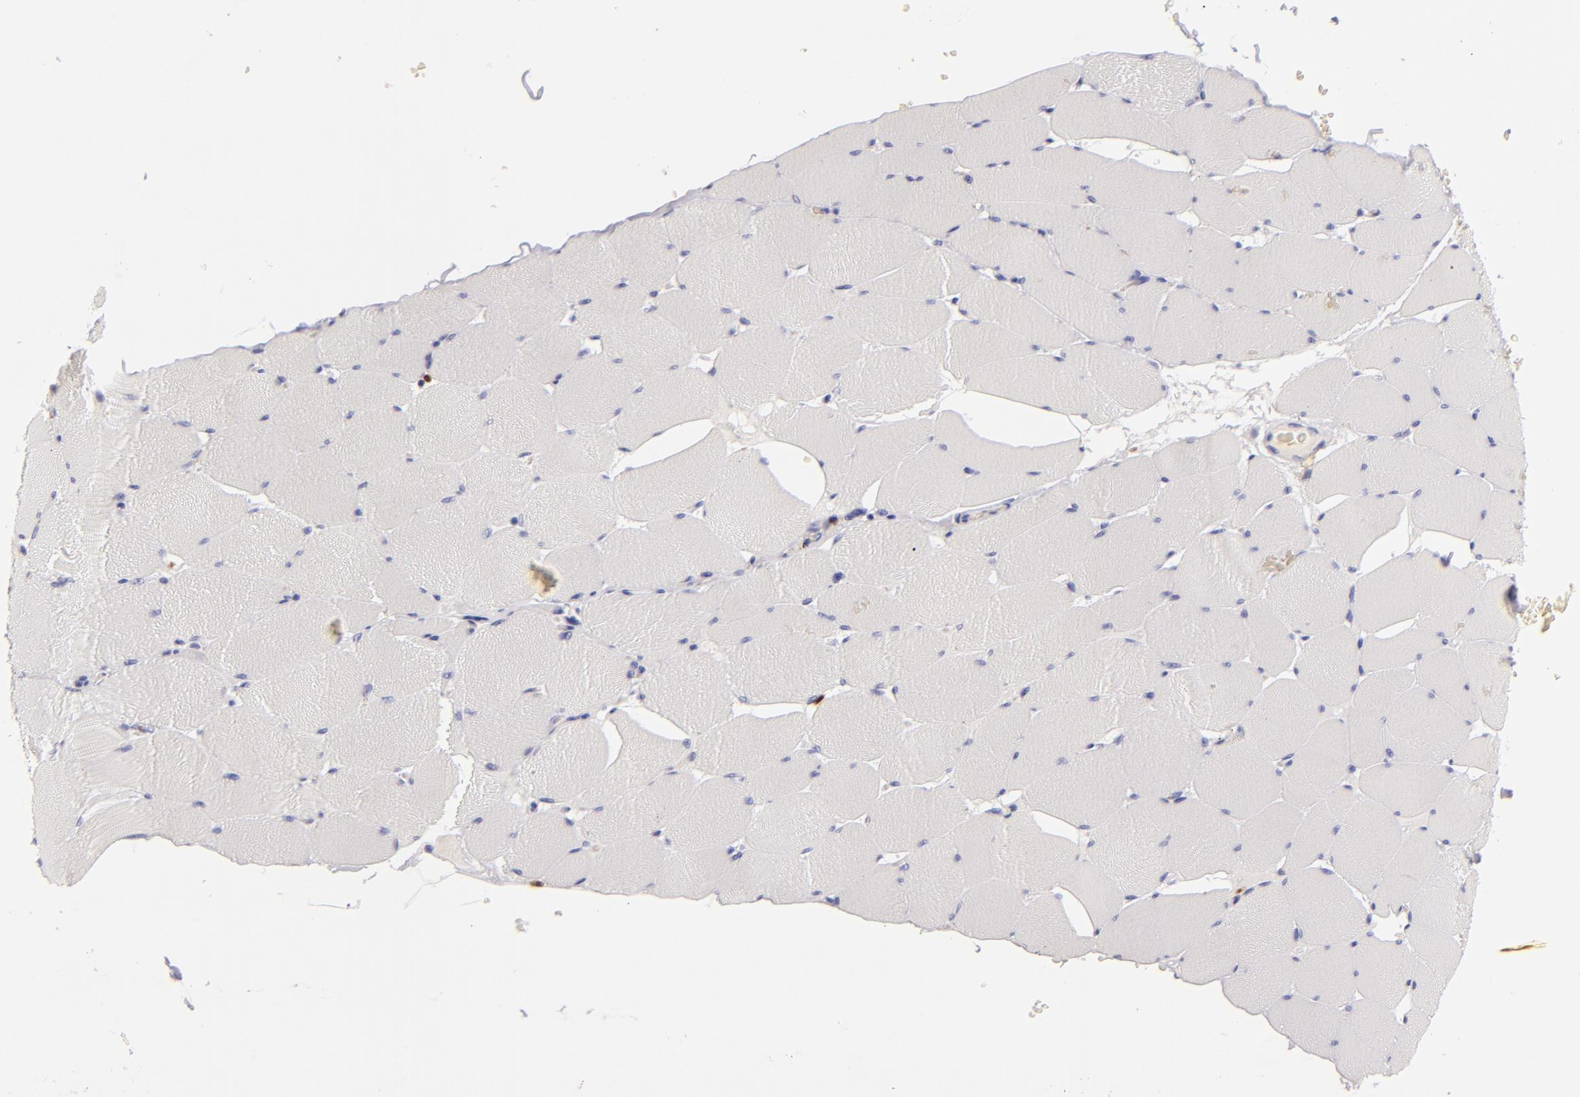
{"staining": {"intensity": "negative", "quantity": "none", "location": "none"}, "tissue": "skeletal muscle", "cell_type": "Myocytes", "image_type": "normal", "snomed": [{"axis": "morphology", "description": "Normal tissue, NOS"}, {"axis": "topography", "description": "Skeletal muscle"}], "caption": "IHC of benign human skeletal muscle shows no staining in myocytes. (Stains: DAB (3,3'-diaminobenzidine) IHC with hematoxylin counter stain, Microscopy: brightfield microscopy at high magnification).", "gene": "F13A1", "patient": {"sex": "male", "age": 62}}